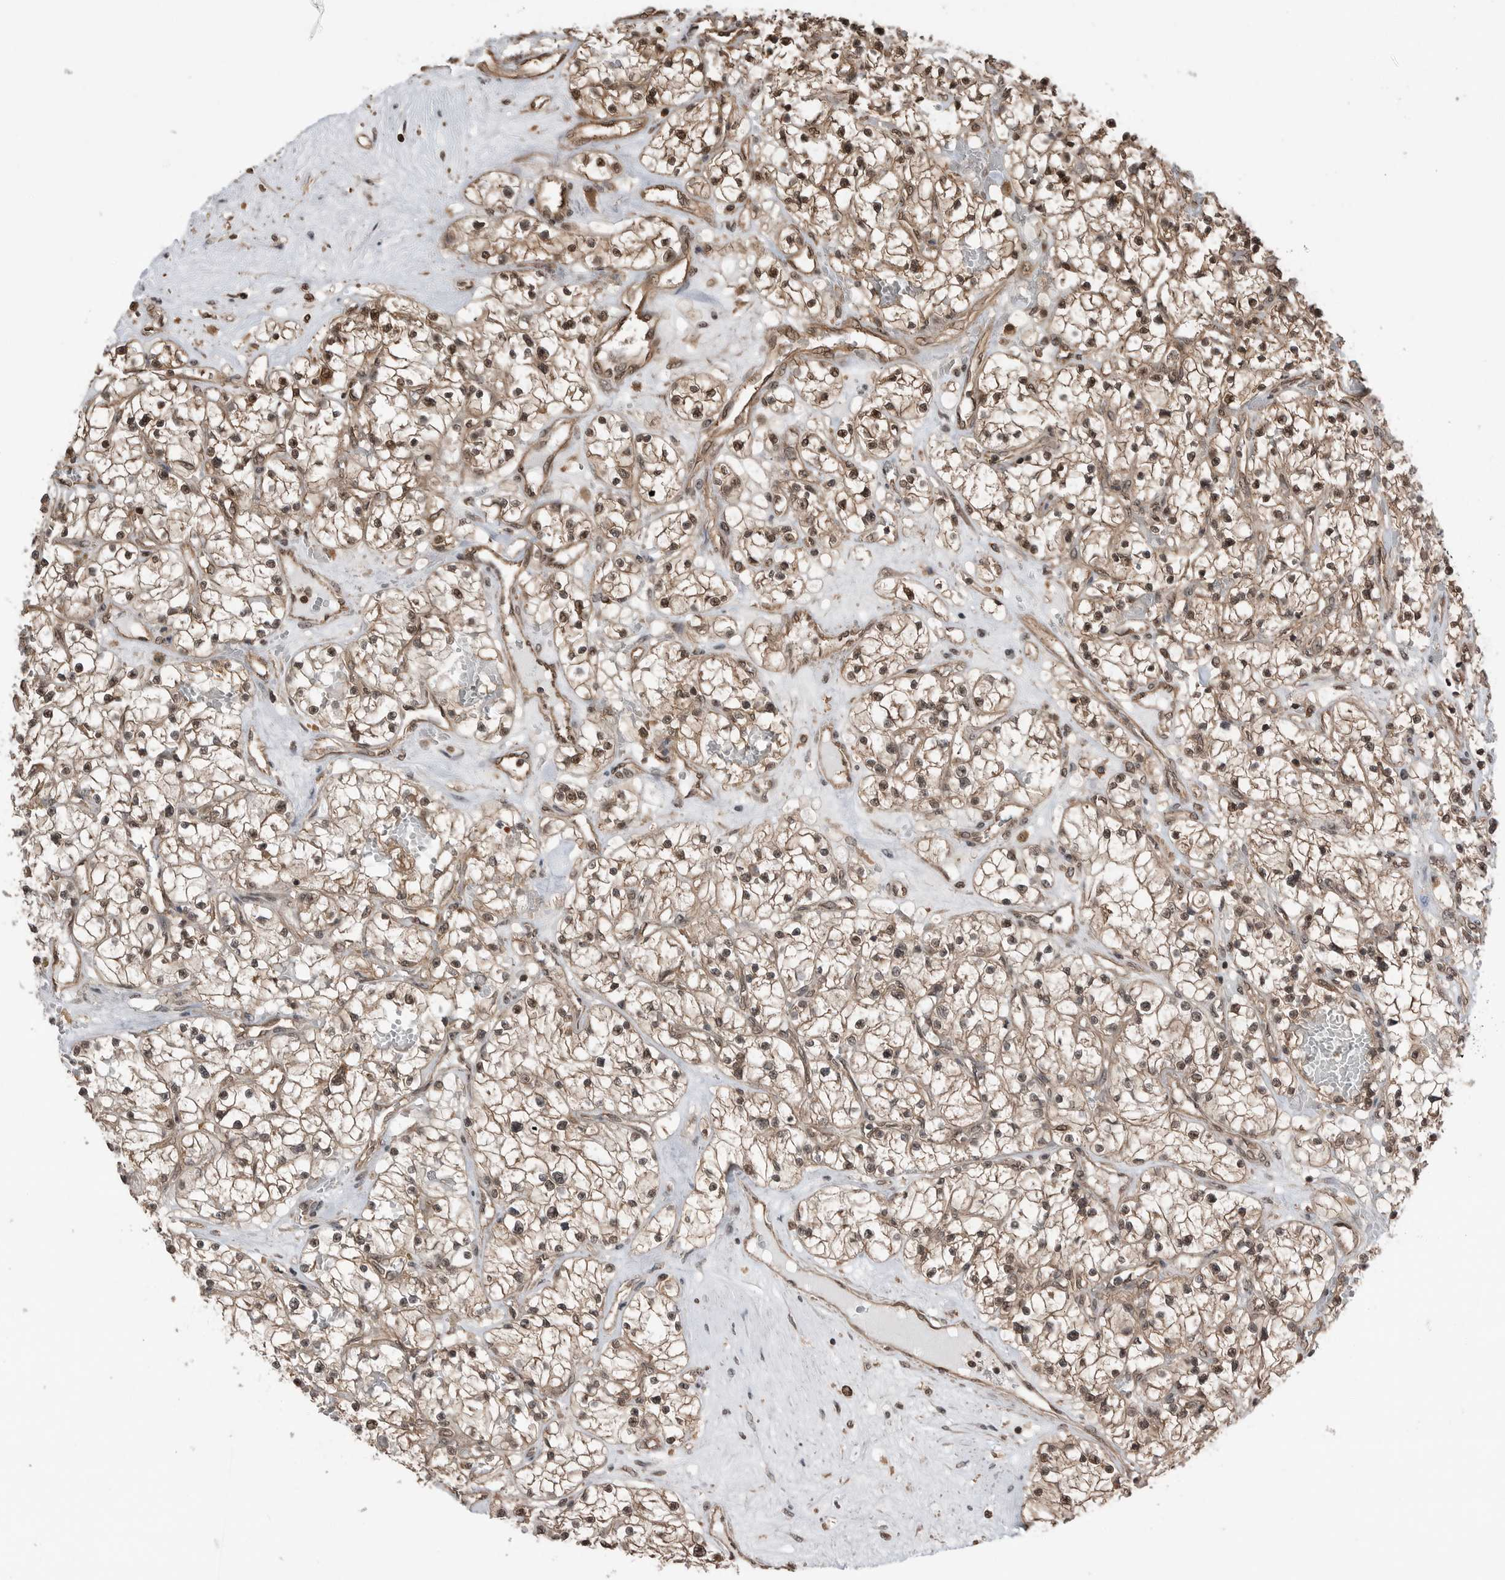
{"staining": {"intensity": "moderate", "quantity": "25%-75%", "location": "nuclear"}, "tissue": "renal cancer", "cell_type": "Tumor cells", "image_type": "cancer", "snomed": [{"axis": "morphology", "description": "Normal tissue, NOS"}, {"axis": "morphology", "description": "Adenocarcinoma, NOS"}, {"axis": "topography", "description": "Kidney"}], "caption": "High-magnification brightfield microscopy of renal cancer stained with DAB (brown) and counterstained with hematoxylin (blue). tumor cells exhibit moderate nuclear expression is appreciated in approximately25%-75% of cells.", "gene": "PEAK1", "patient": {"sex": "male", "age": 68}}